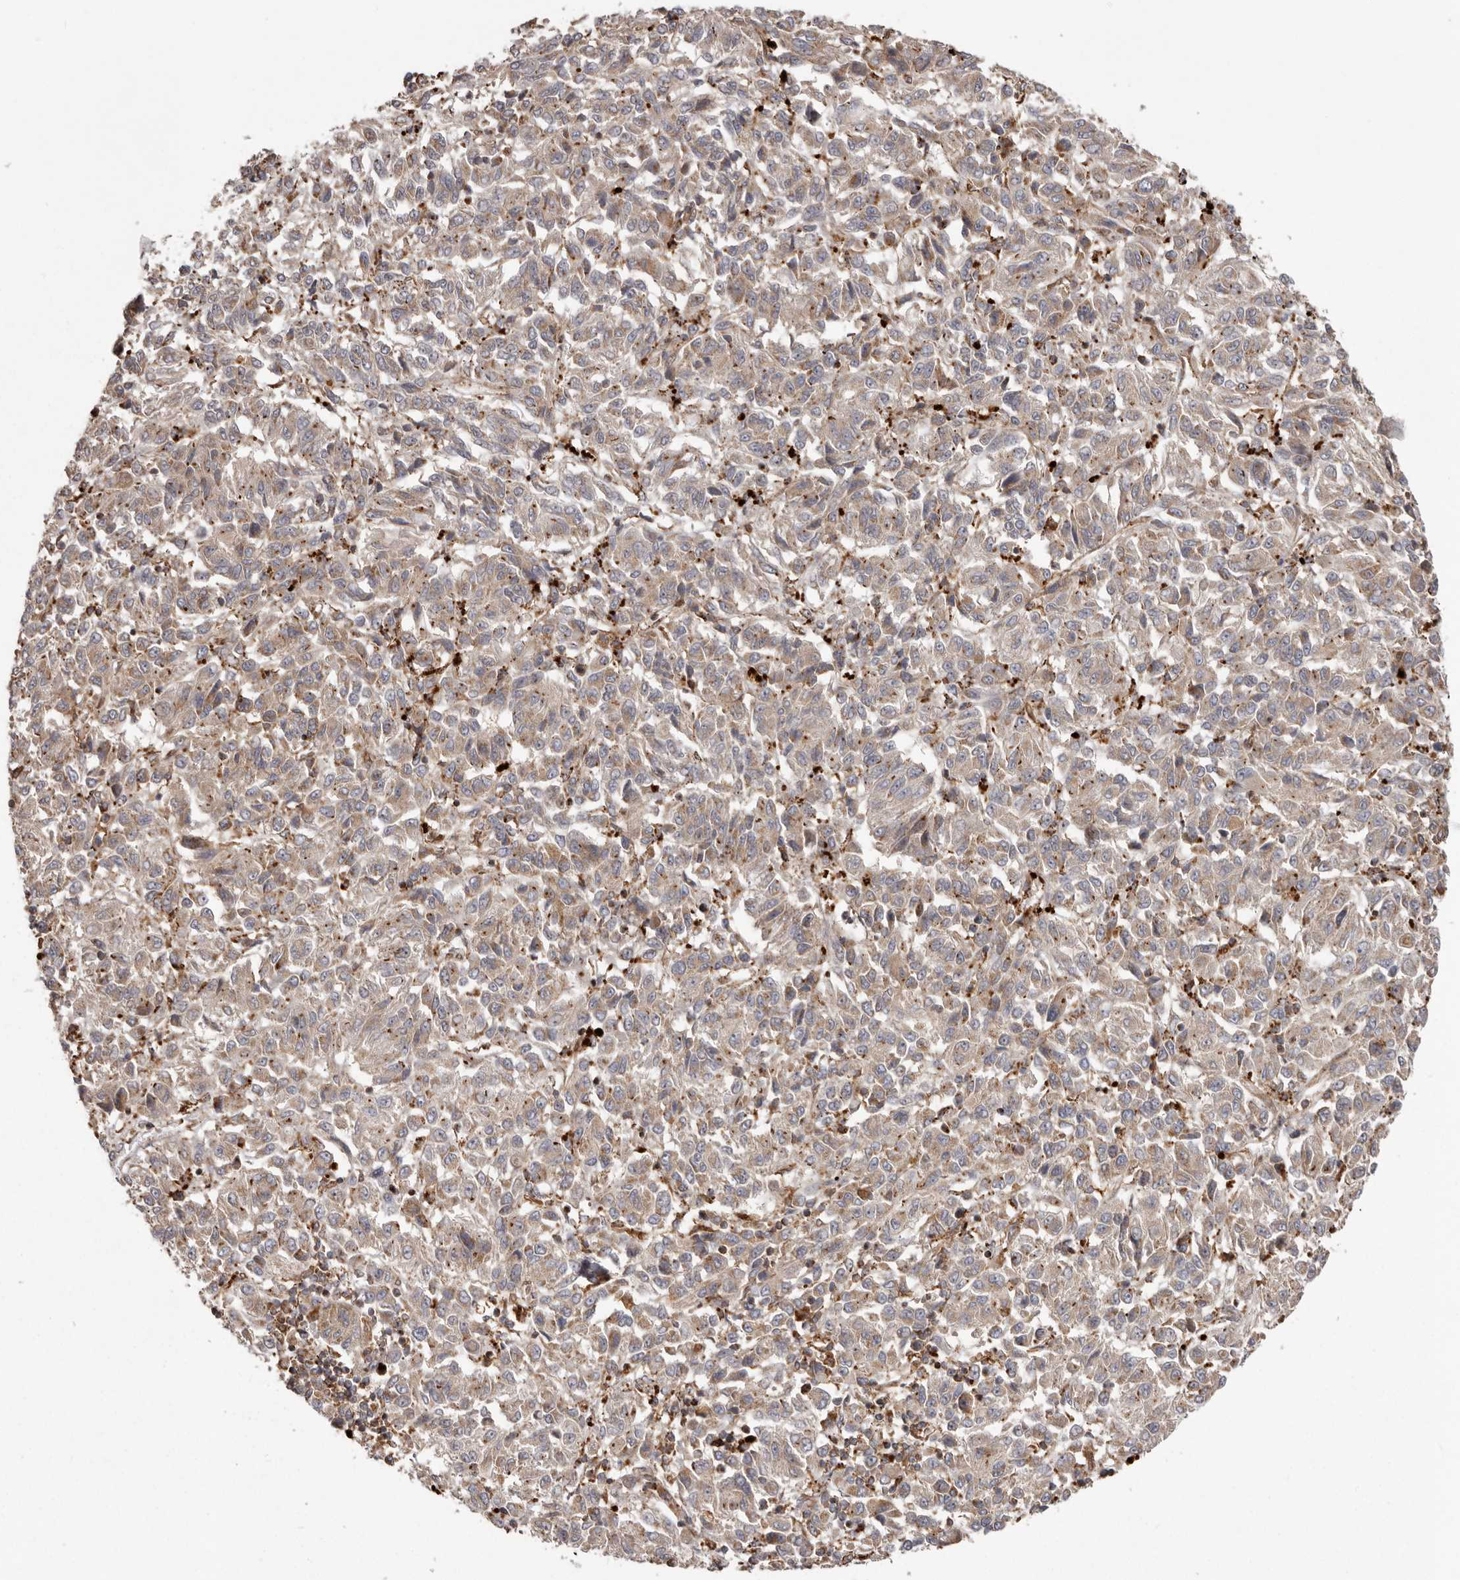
{"staining": {"intensity": "weak", "quantity": ">75%", "location": "cytoplasmic/membranous"}, "tissue": "melanoma", "cell_type": "Tumor cells", "image_type": "cancer", "snomed": [{"axis": "morphology", "description": "Malignant melanoma, Metastatic site"}, {"axis": "topography", "description": "Lung"}], "caption": "Brown immunohistochemical staining in human melanoma displays weak cytoplasmic/membranous positivity in approximately >75% of tumor cells. (Brightfield microscopy of DAB IHC at high magnification).", "gene": "NUP43", "patient": {"sex": "male", "age": 64}}